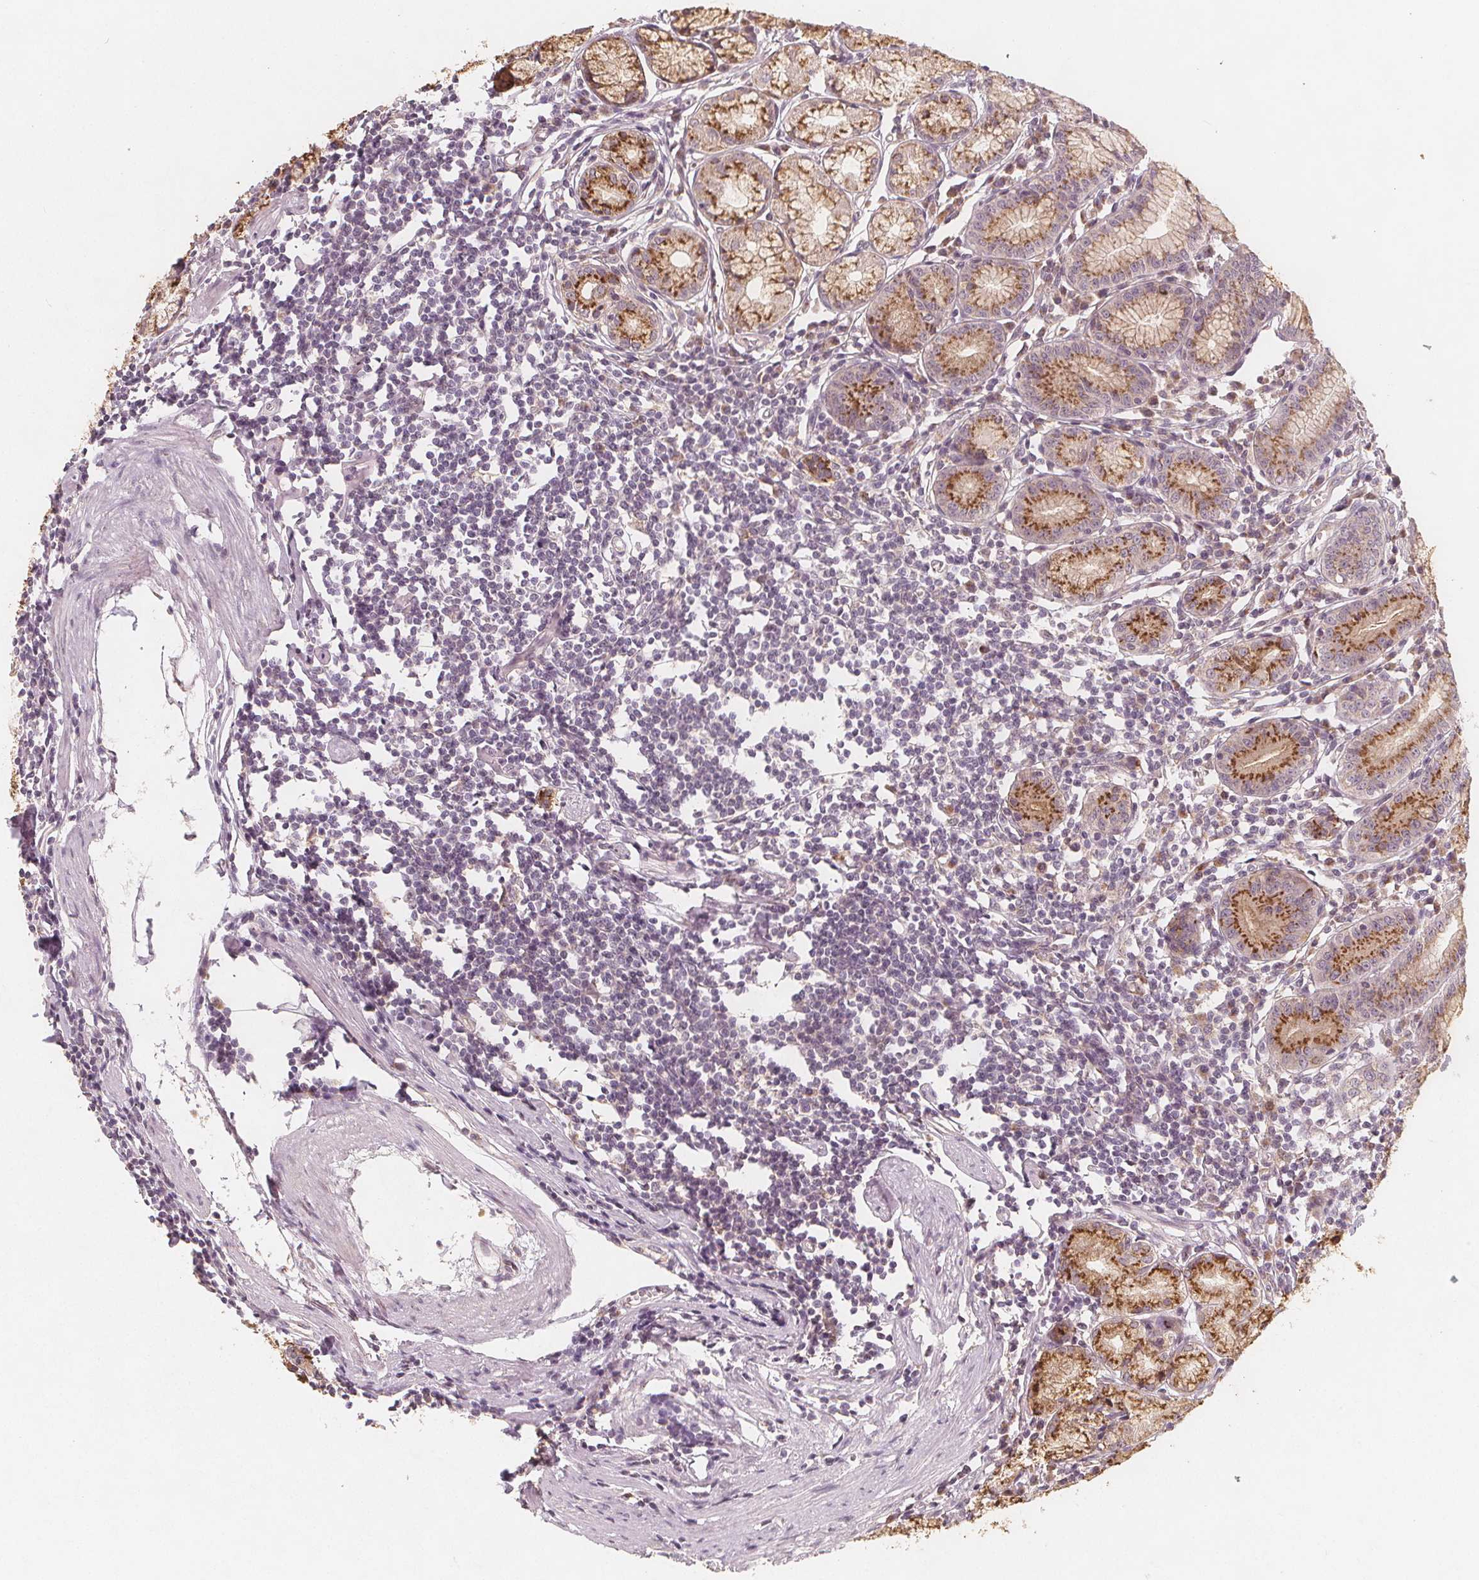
{"staining": {"intensity": "moderate", "quantity": "25%-75%", "location": "cytoplasmic/membranous"}, "tissue": "stomach", "cell_type": "Glandular cells", "image_type": "normal", "snomed": [{"axis": "morphology", "description": "Normal tissue, NOS"}, {"axis": "topography", "description": "Stomach"}], "caption": "This micrograph demonstrates immunohistochemistry (IHC) staining of unremarkable stomach, with medium moderate cytoplasmic/membranous expression in about 25%-75% of glandular cells.", "gene": "NCSTN", "patient": {"sex": "male", "age": 55}}